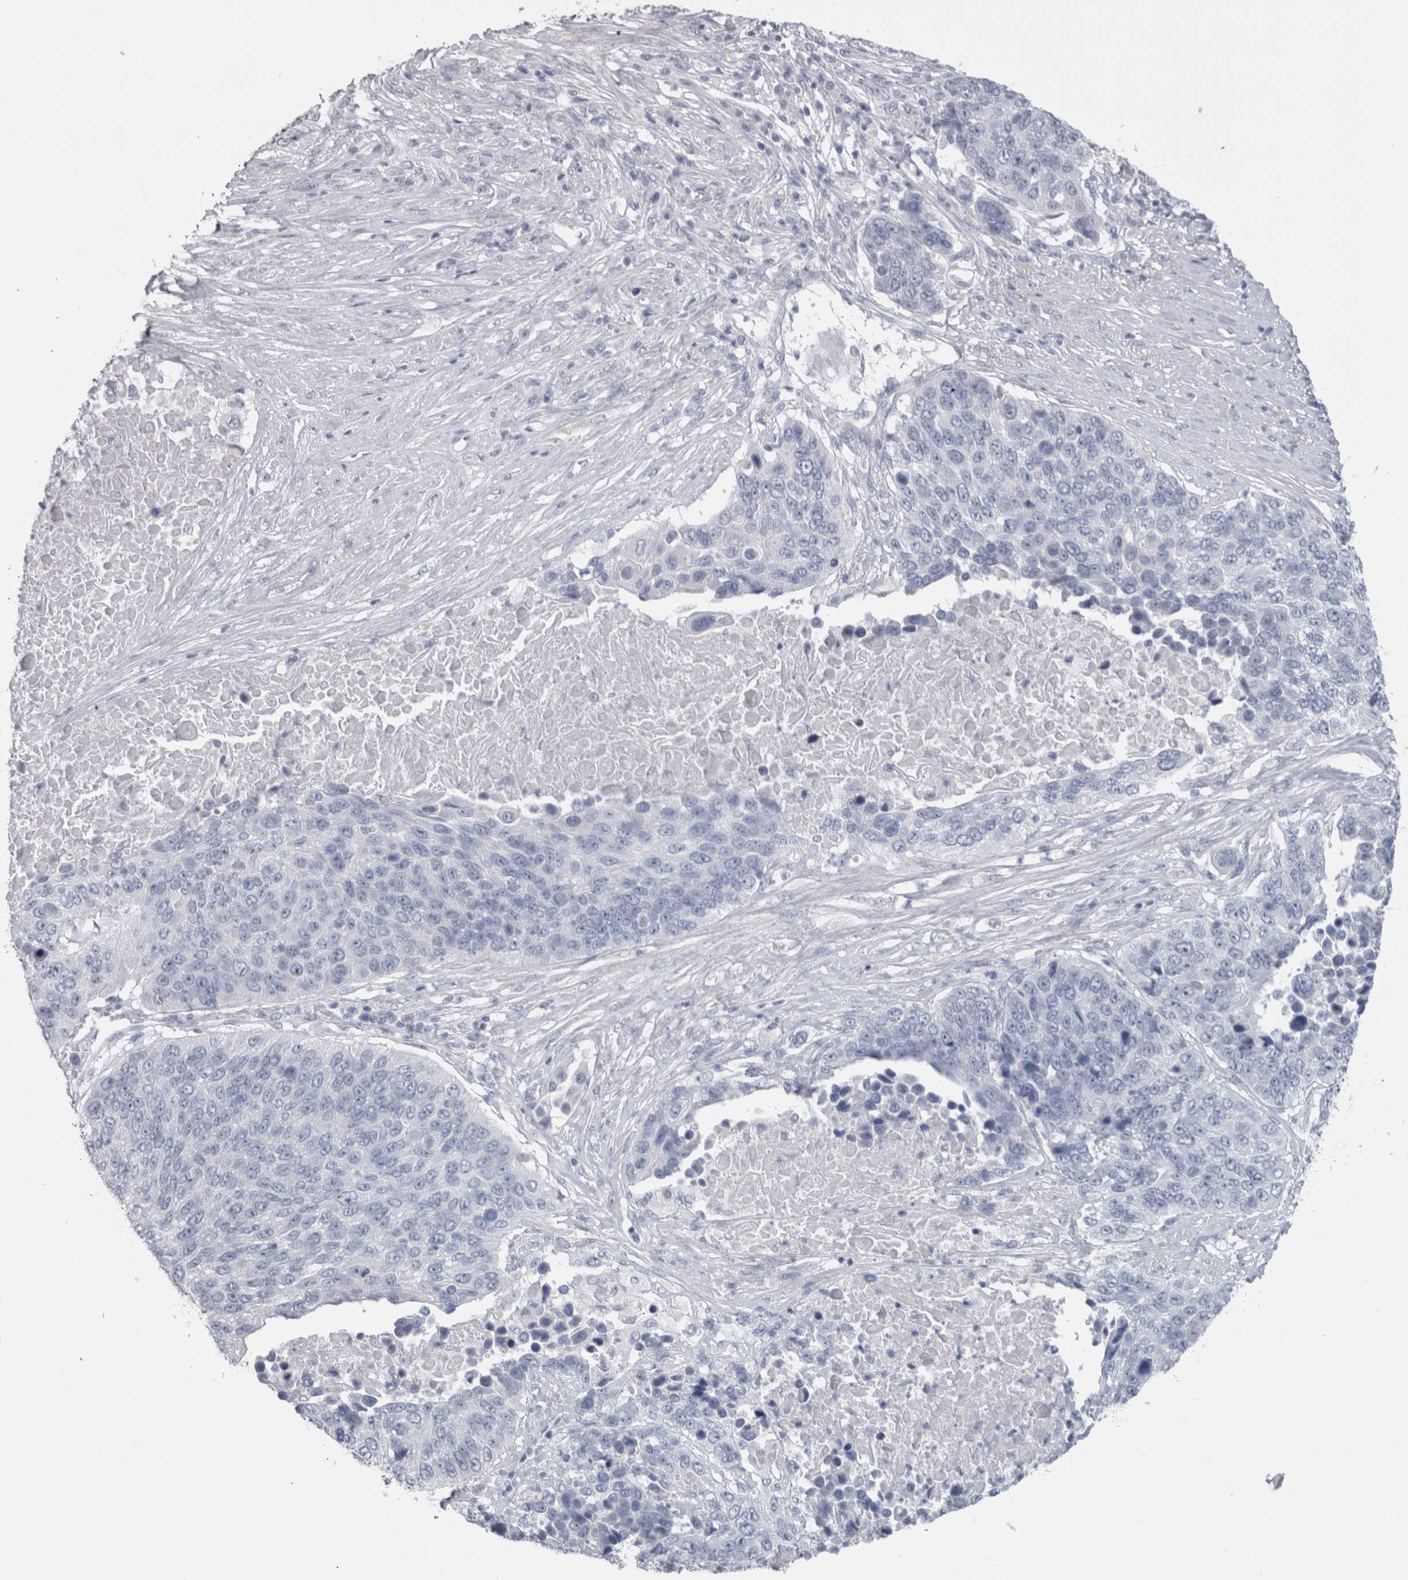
{"staining": {"intensity": "negative", "quantity": "none", "location": "none"}, "tissue": "lung cancer", "cell_type": "Tumor cells", "image_type": "cancer", "snomed": [{"axis": "morphology", "description": "Squamous cell carcinoma, NOS"}, {"axis": "topography", "description": "Lung"}], "caption": "Tumor cells are negative for brown protein staining in lung cancer.", "gene": "MSMB", "patient": {"sex": "male", "age": 66}}